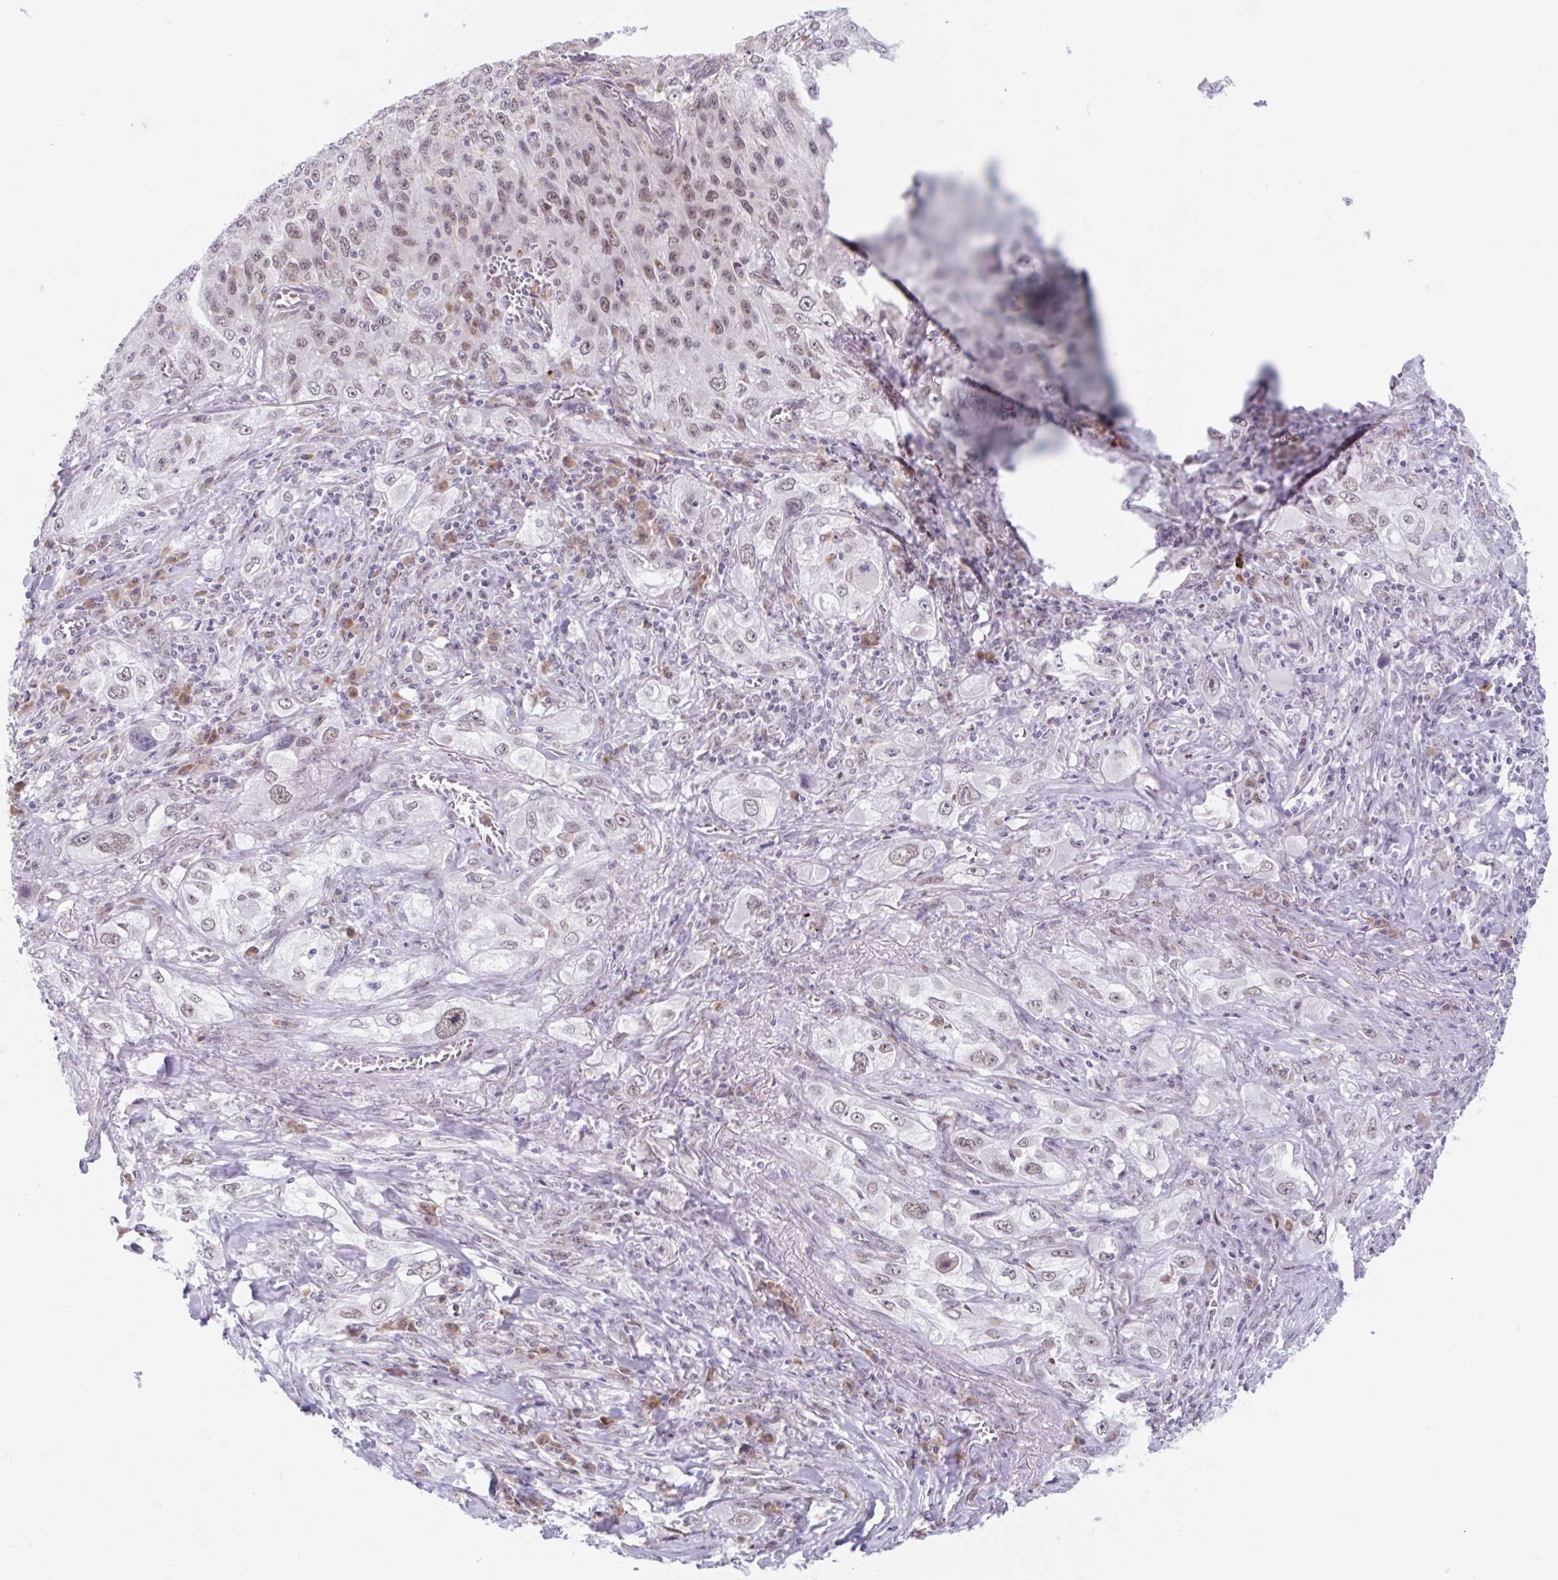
{"staining": {"intensity": "weak", "quantity": "<25%", "location": "cytoplasmic/membranous"}, "tissue": "lung cancer", "cell_type": "Tumor cells", "image_type": "cancer", "snomed": [{"axis": "morphology", "description": "Squamous cell carcinoma, NOS"}, {"axis": "topography", "description": "Lung"}], "caption": "IHC micrograph of squamous cell carcinoma (lung) stained for a protein (brown), which reveals no staining in tumor cells. Nuclei are stained in blue.", "gene": "SRSF10", "patient": {"sex": "female", "age": 69}}